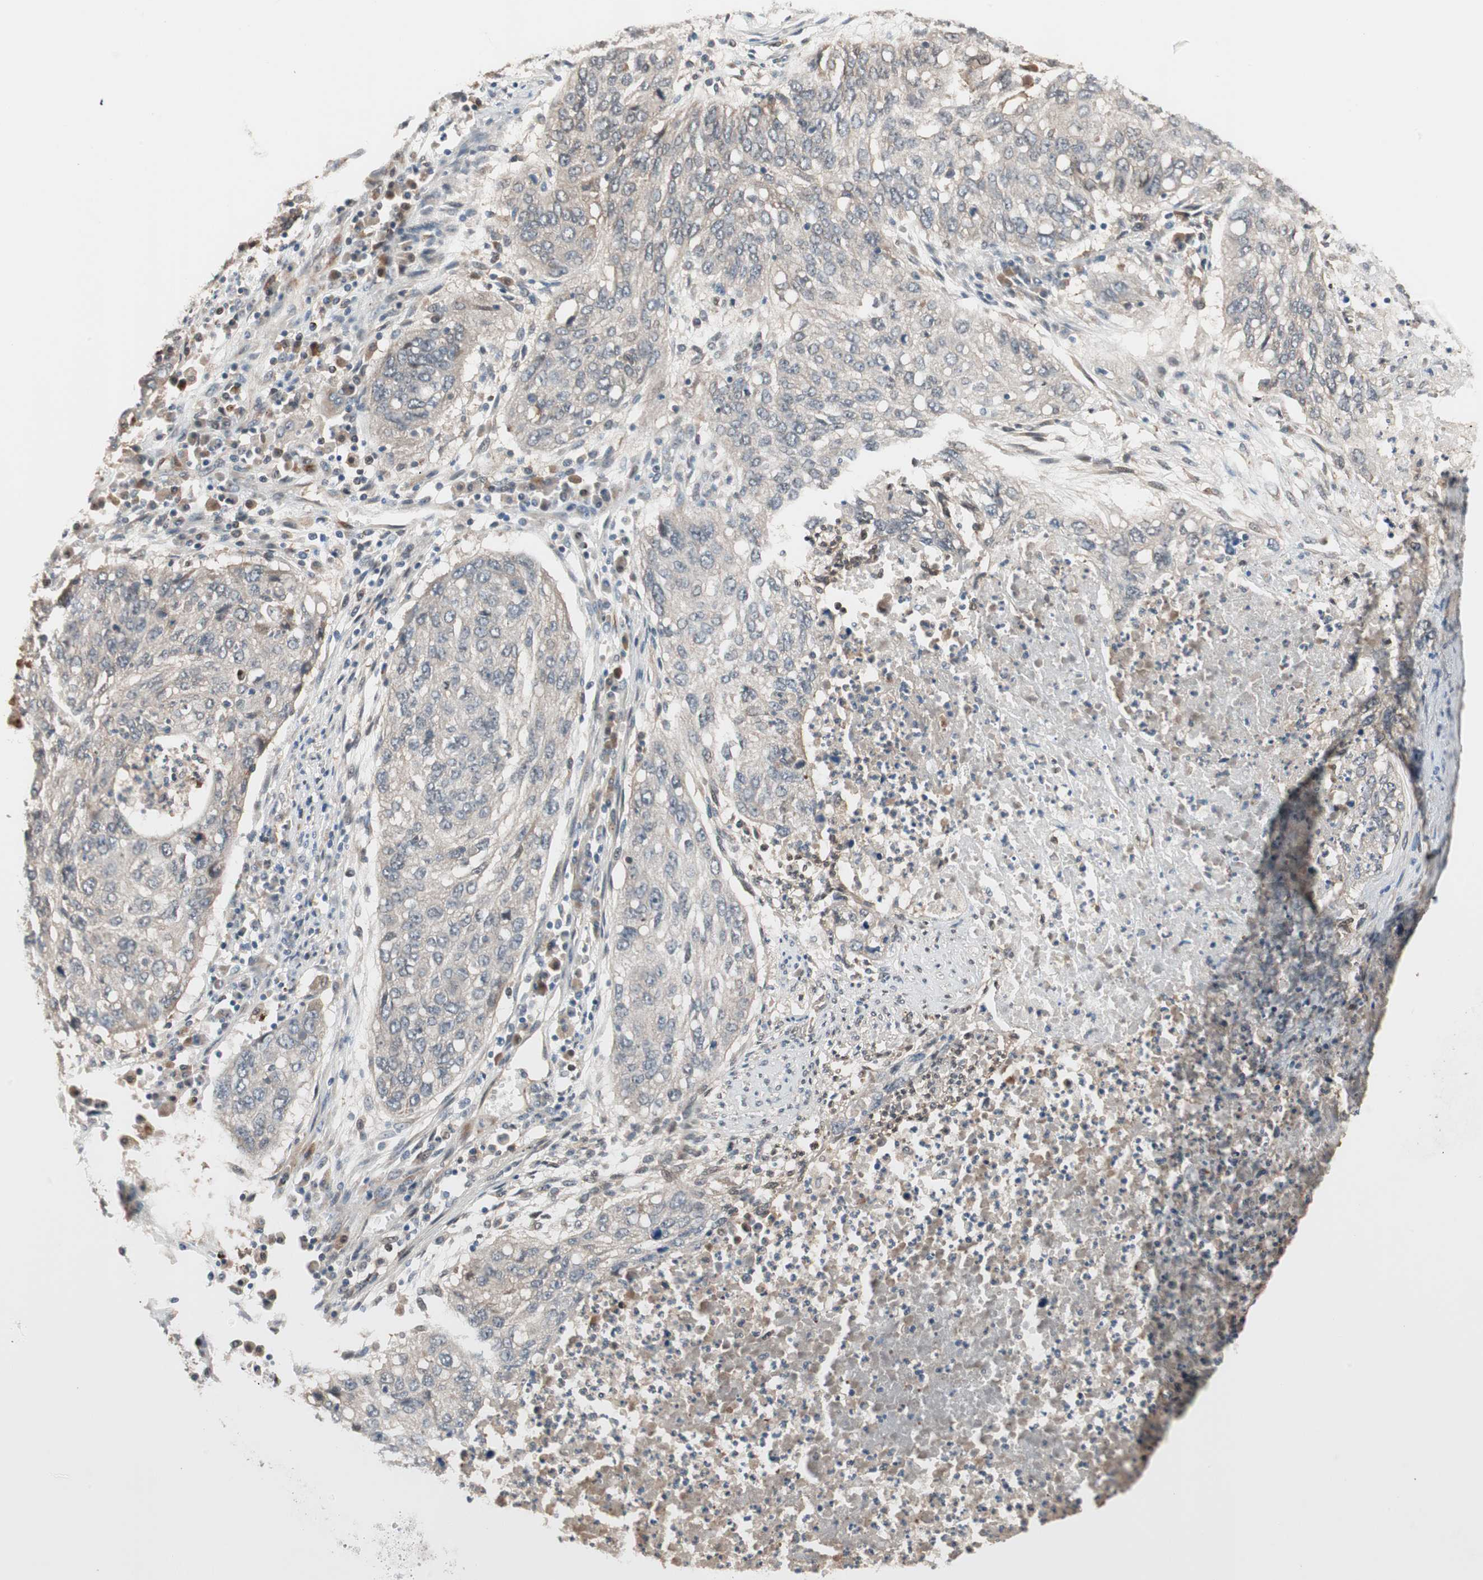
{"staining": {"intensity": "weak", "quantity": "25%-75%", "location": "cytoplasmic/membranous"}, "tissue": "lung cancer", "cell_type": "Tumor cells", "image_type": "cancer", "snomed": [{"axis": "morphology", "description": "Squamous cell carcinoma, NOS"}, {"axis": "topography", "description": "Lung"}], "caption": "Weak cytoplasmic/membranous protein expression is seen in approximately 25%-75% of tumor cells in lung cancer (squamous cell carcinoma). The protein is stained brown, and the nuclei are stained in blue (DAB (3,3'-diaminobenzidine) IHC with brightfield microscopy, high magnification).", "gene": "PIK3R3", "patient": {"sex": "female", "age": 63}}